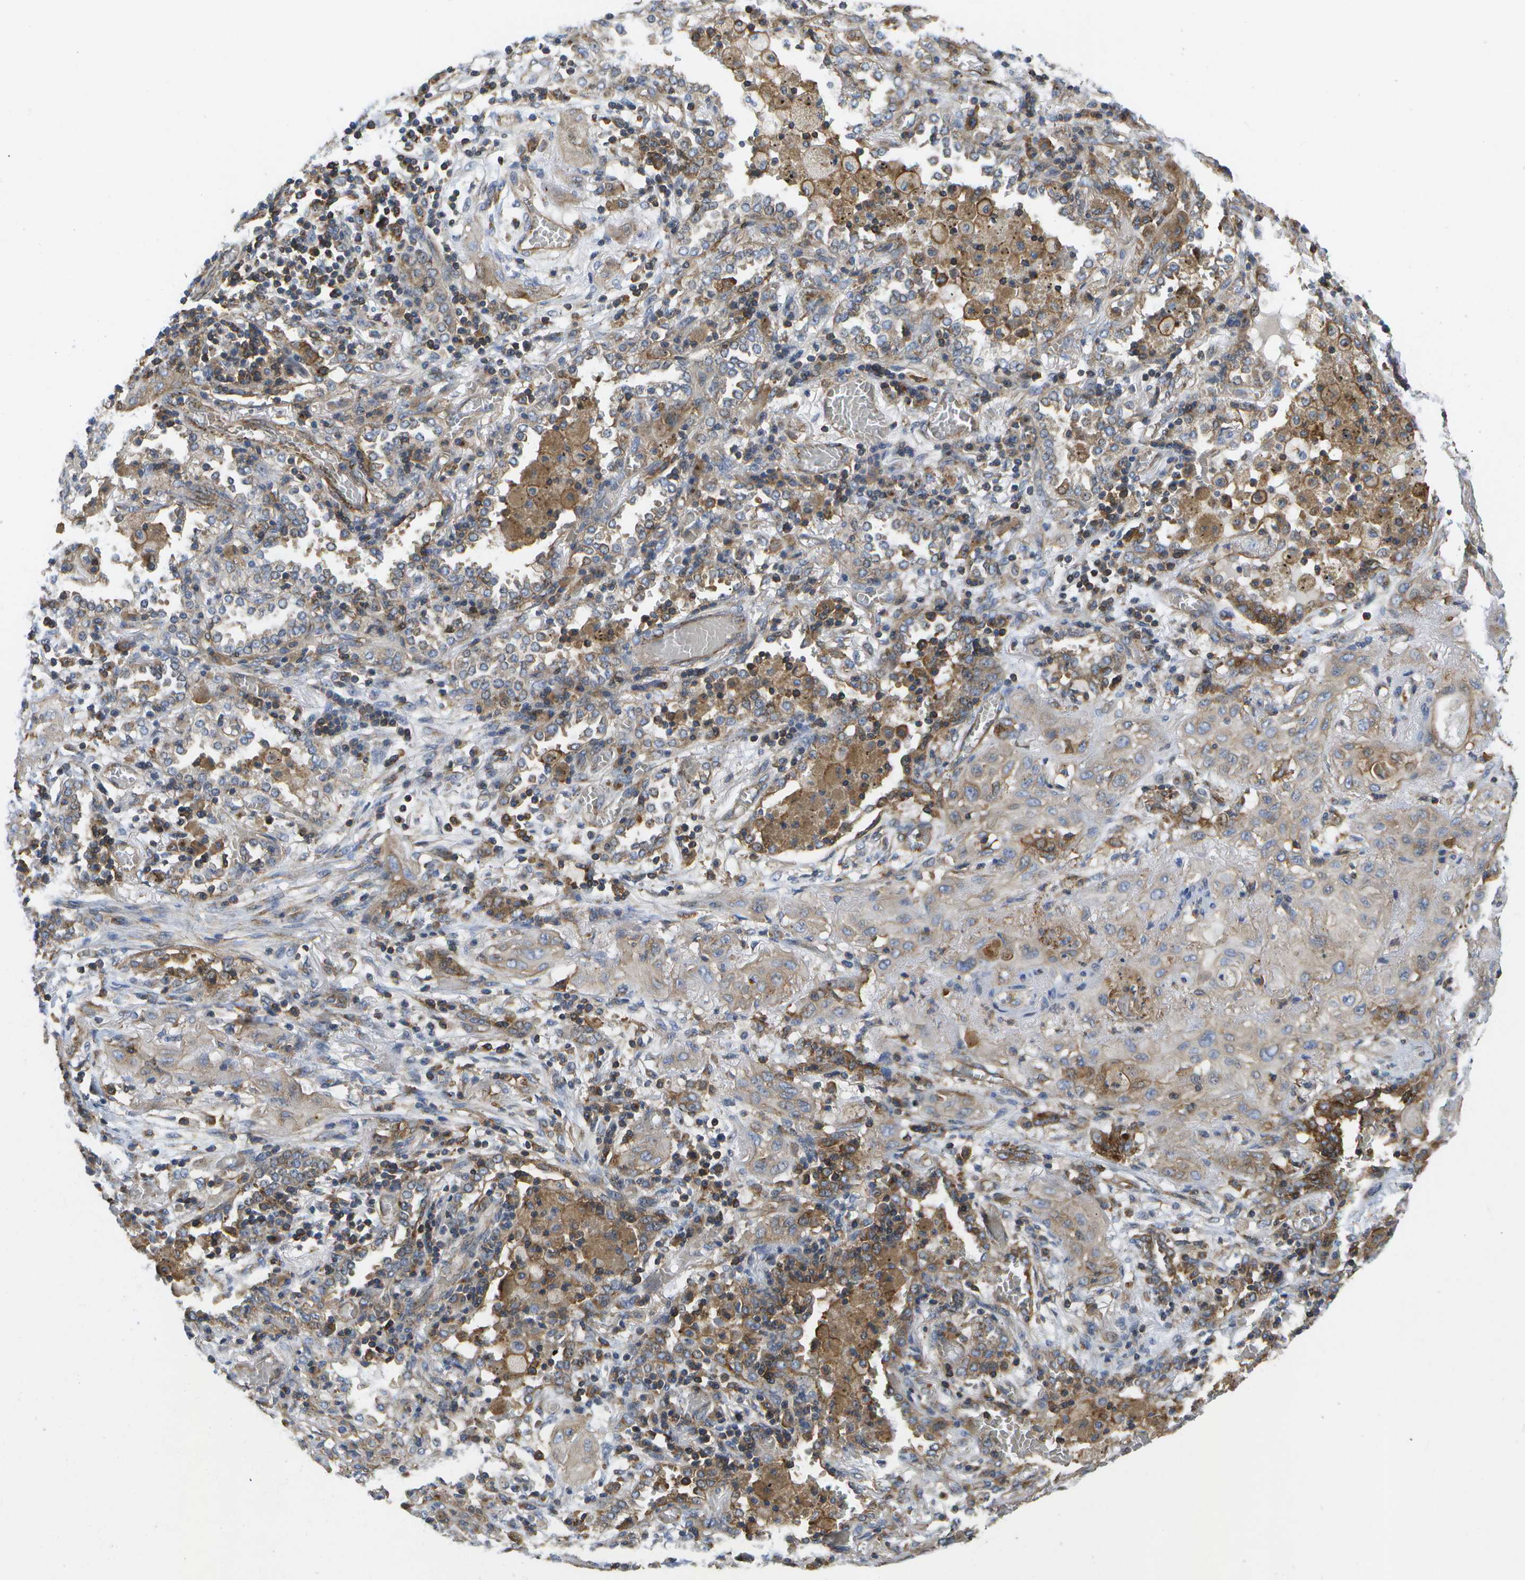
{"staining": {"intensity": "weak", "quantity": "<25%", "location": "cytoplasmic/membranous"}, "tissue": "lung cancer", "cell_type": "Tumor cells", "image_type": "cancer", "snomed": [{"axis": "morphology", "description": "Squamous cell carcinoma, NOS"}, {"axis": "topography", "description": "Lung"}], "caption": "This image is of lung cancer (squamous cell carcinoma) stained with IHC to label a protein in brown with the nuclei are counter-stained blue. There is no expression in tumor cells. (Stains: DAB (3,3'-diaminobenzidine) IHC with hematoxylin counter stain, Microscopy: brightfield microscopy at high magnification).", "gene": "BST2", "patient": {"sex": "female", "age": 47}}